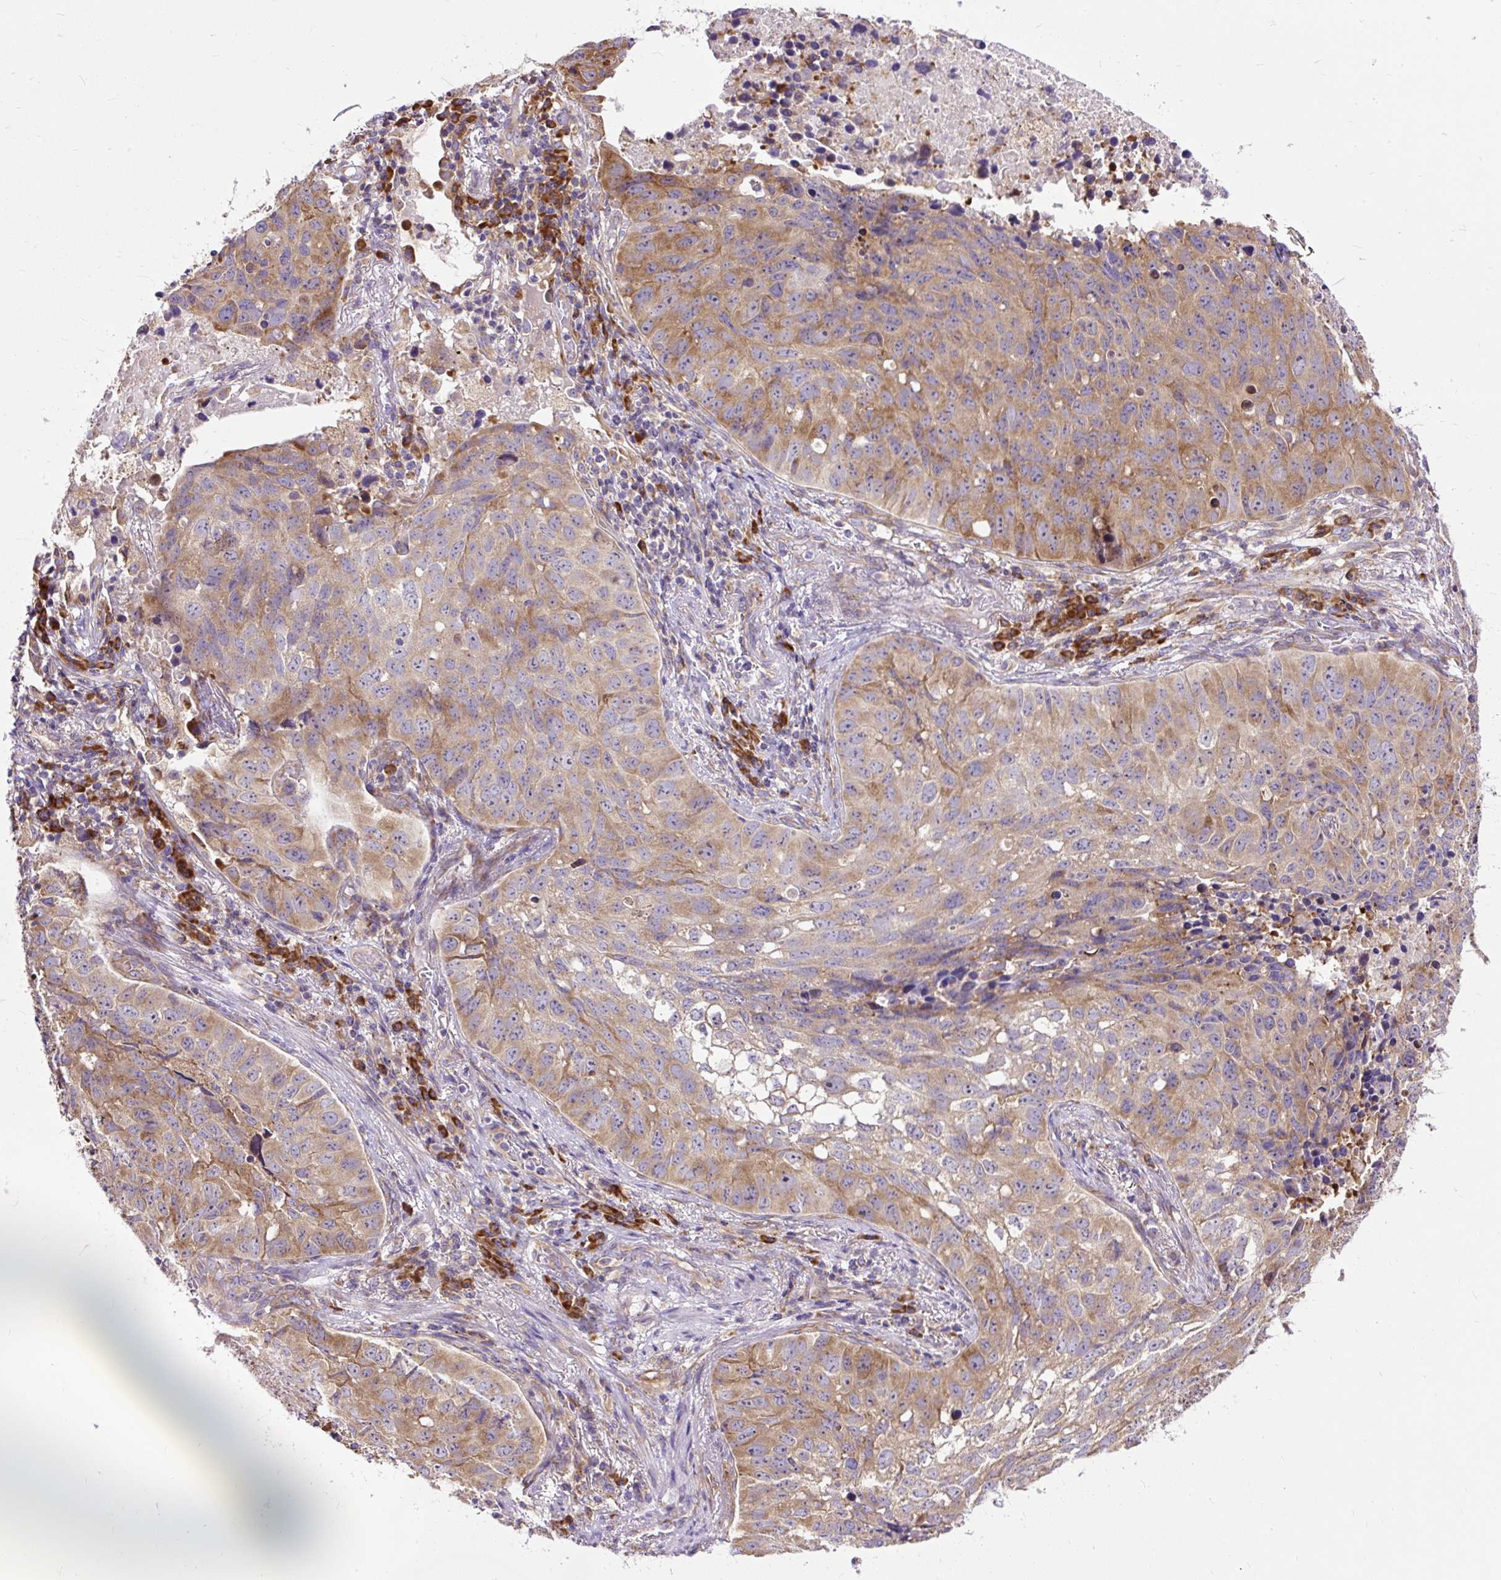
{"staining": {"intensity": "moderate", "quantity": ">75%", "location": "cytoplasmic/membranous"}, "tissue": "lung cancer", "cell_type": "Tumor cells", "image_type": "cancer", "snomed": [{"axis": "morphology", "description": "Squamous cell carcinoma, NOS"}, {"axis": "topography", "description": "Lung"}], "caption": "This is a histology image of immunohistochemistry (IHC) staining of lung cancer (squamous cell carcinoma), which shows moderate staining in the cytoplasmic/membranous of tumor cells.", "gene": "RPS5", "patient": {"sex": "male", "age": 60}}